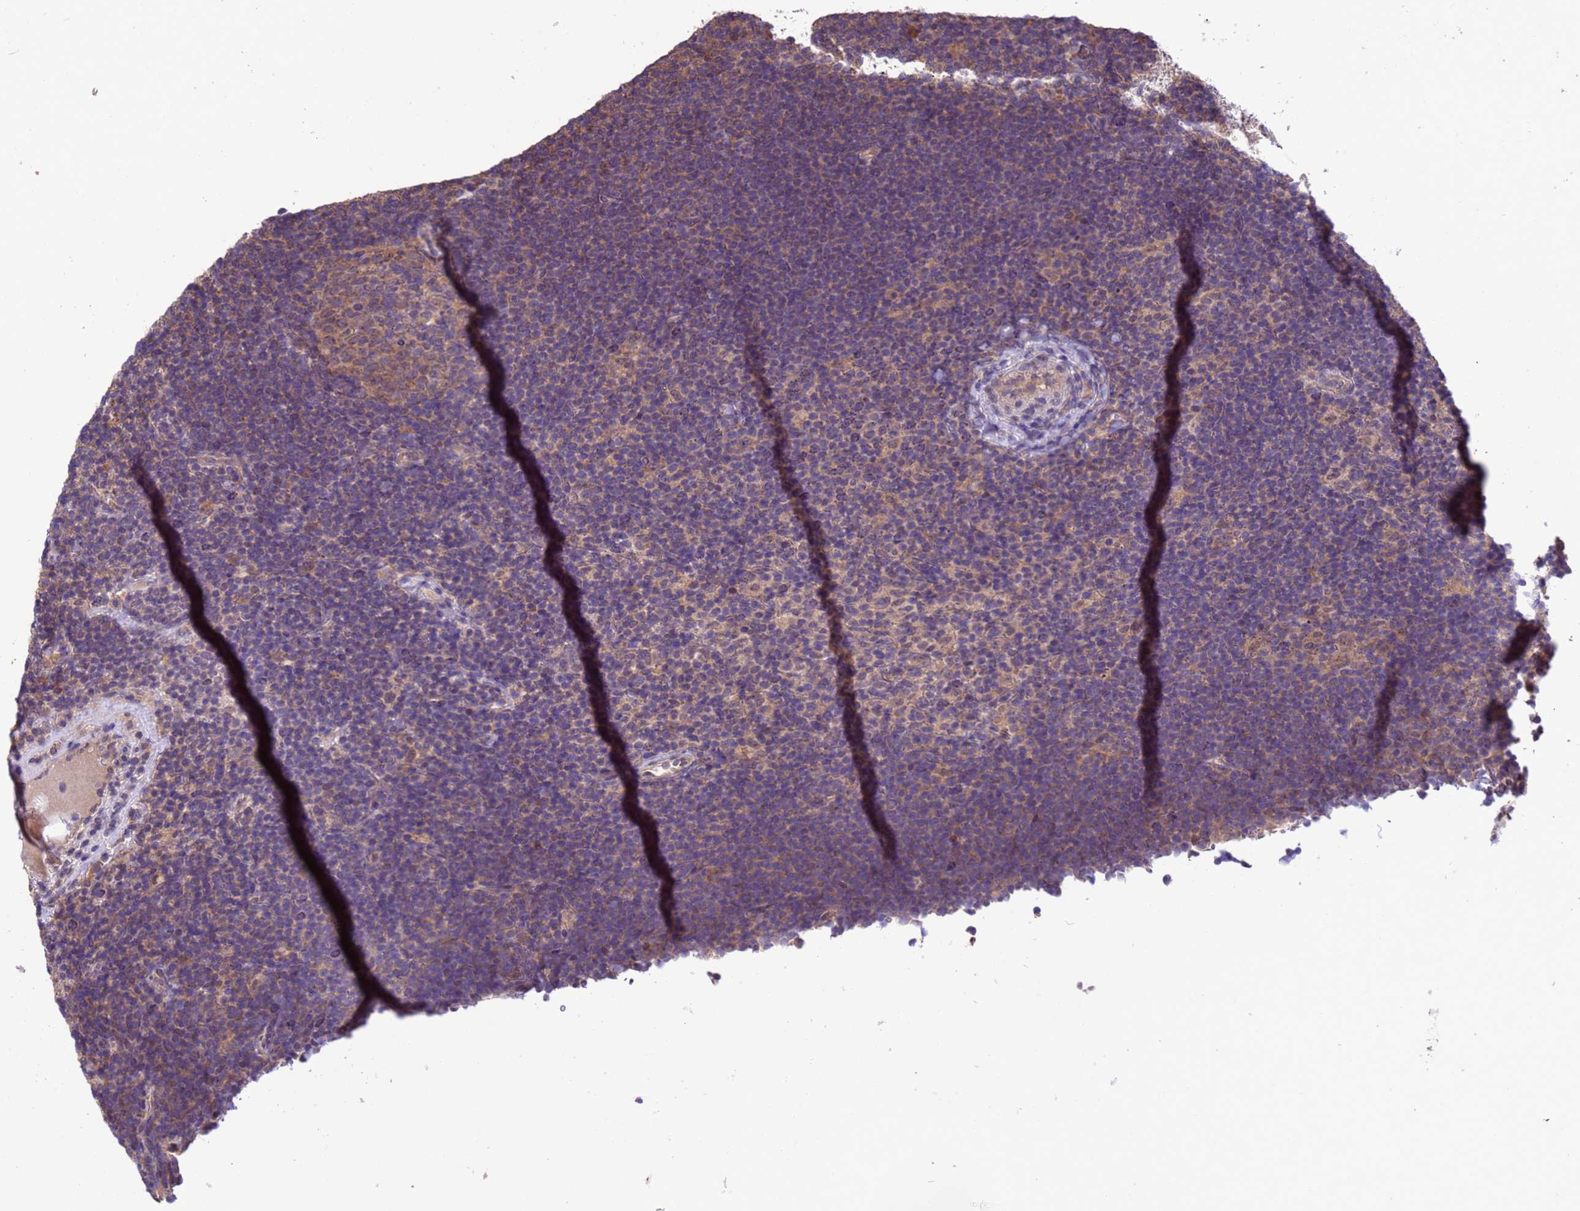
{"staining": {"intensity": "negative", "quantity": "none", "location": "none"}, "tissue": "lymphoma", "cell_type": "Tumor cells", "image_type": "cancer", "snomed": [{"axis": "morphology", "description": "Hodgkin's disease, NOS"}, {"axis": "topography", "description": "Lymph node"}], "caption": "Immunohistochemical staining of Hodgkin's disease reveals no significant expression in tumor cells. The staining was performed using DAB to visualize the protein expression in brown, while the nuclei were stained in blue with hematoxylin (Magnification: 20x).", "gene": "ZFP69B", "patient": {"sex": "female", "age": 57}}